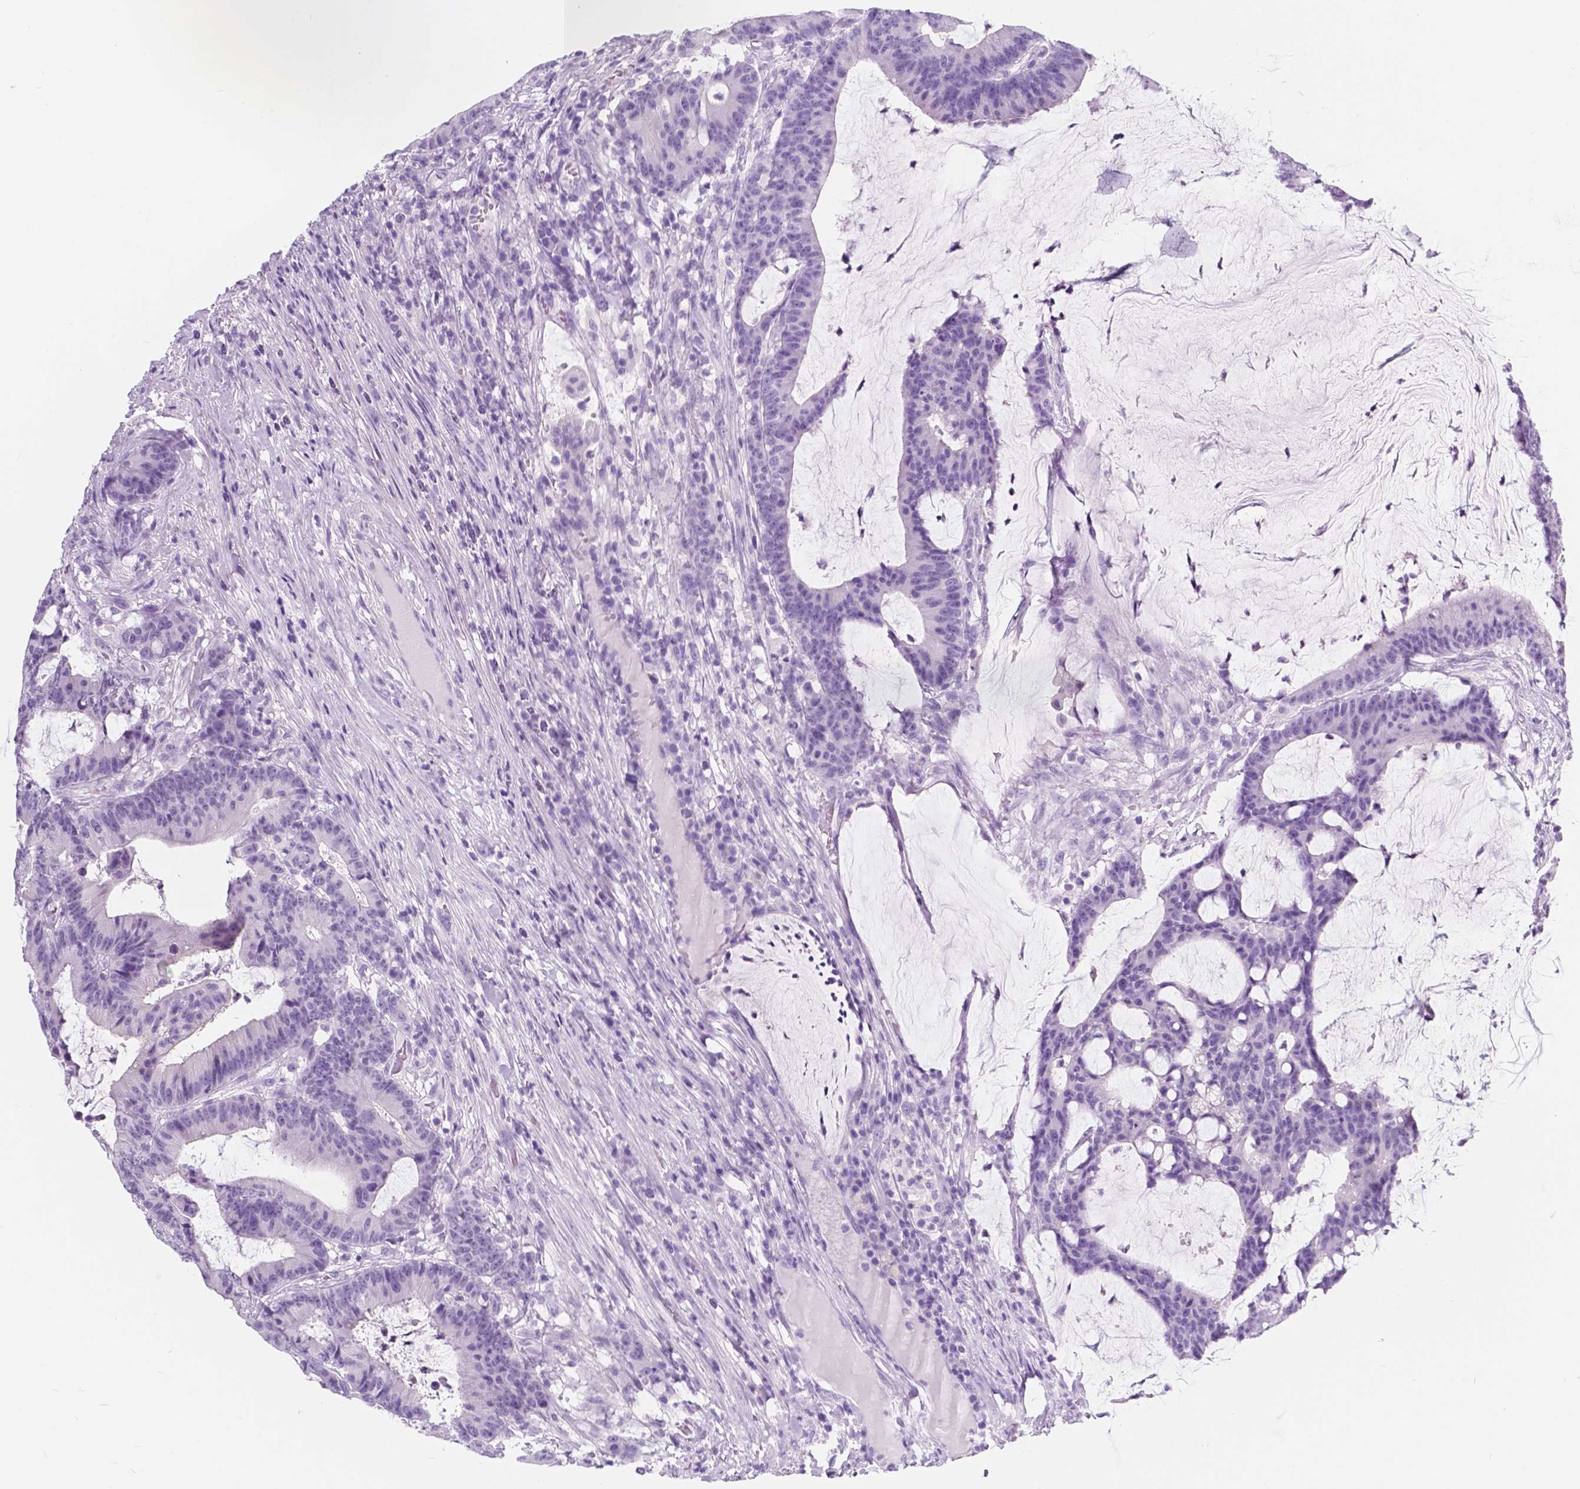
{"staining": {"intensity": "negative", "quantity": "none", "location": "none"}, "tissue": "colorectal cancer", "cell_type": "Tumor cells", "image_type": "cancer", "snomed": [{"axis": "morphology", "description": "Adenocarcinoma, NOS"}, {"axis": "topography", "description": "Colon"}], "caption": "Colorectal cancer (adenocarcinoma) stained for a protein using IHC shows no staining tumor cells.", "gene": "CUZD1", "patient": {"sex": "female", "age": 78}}